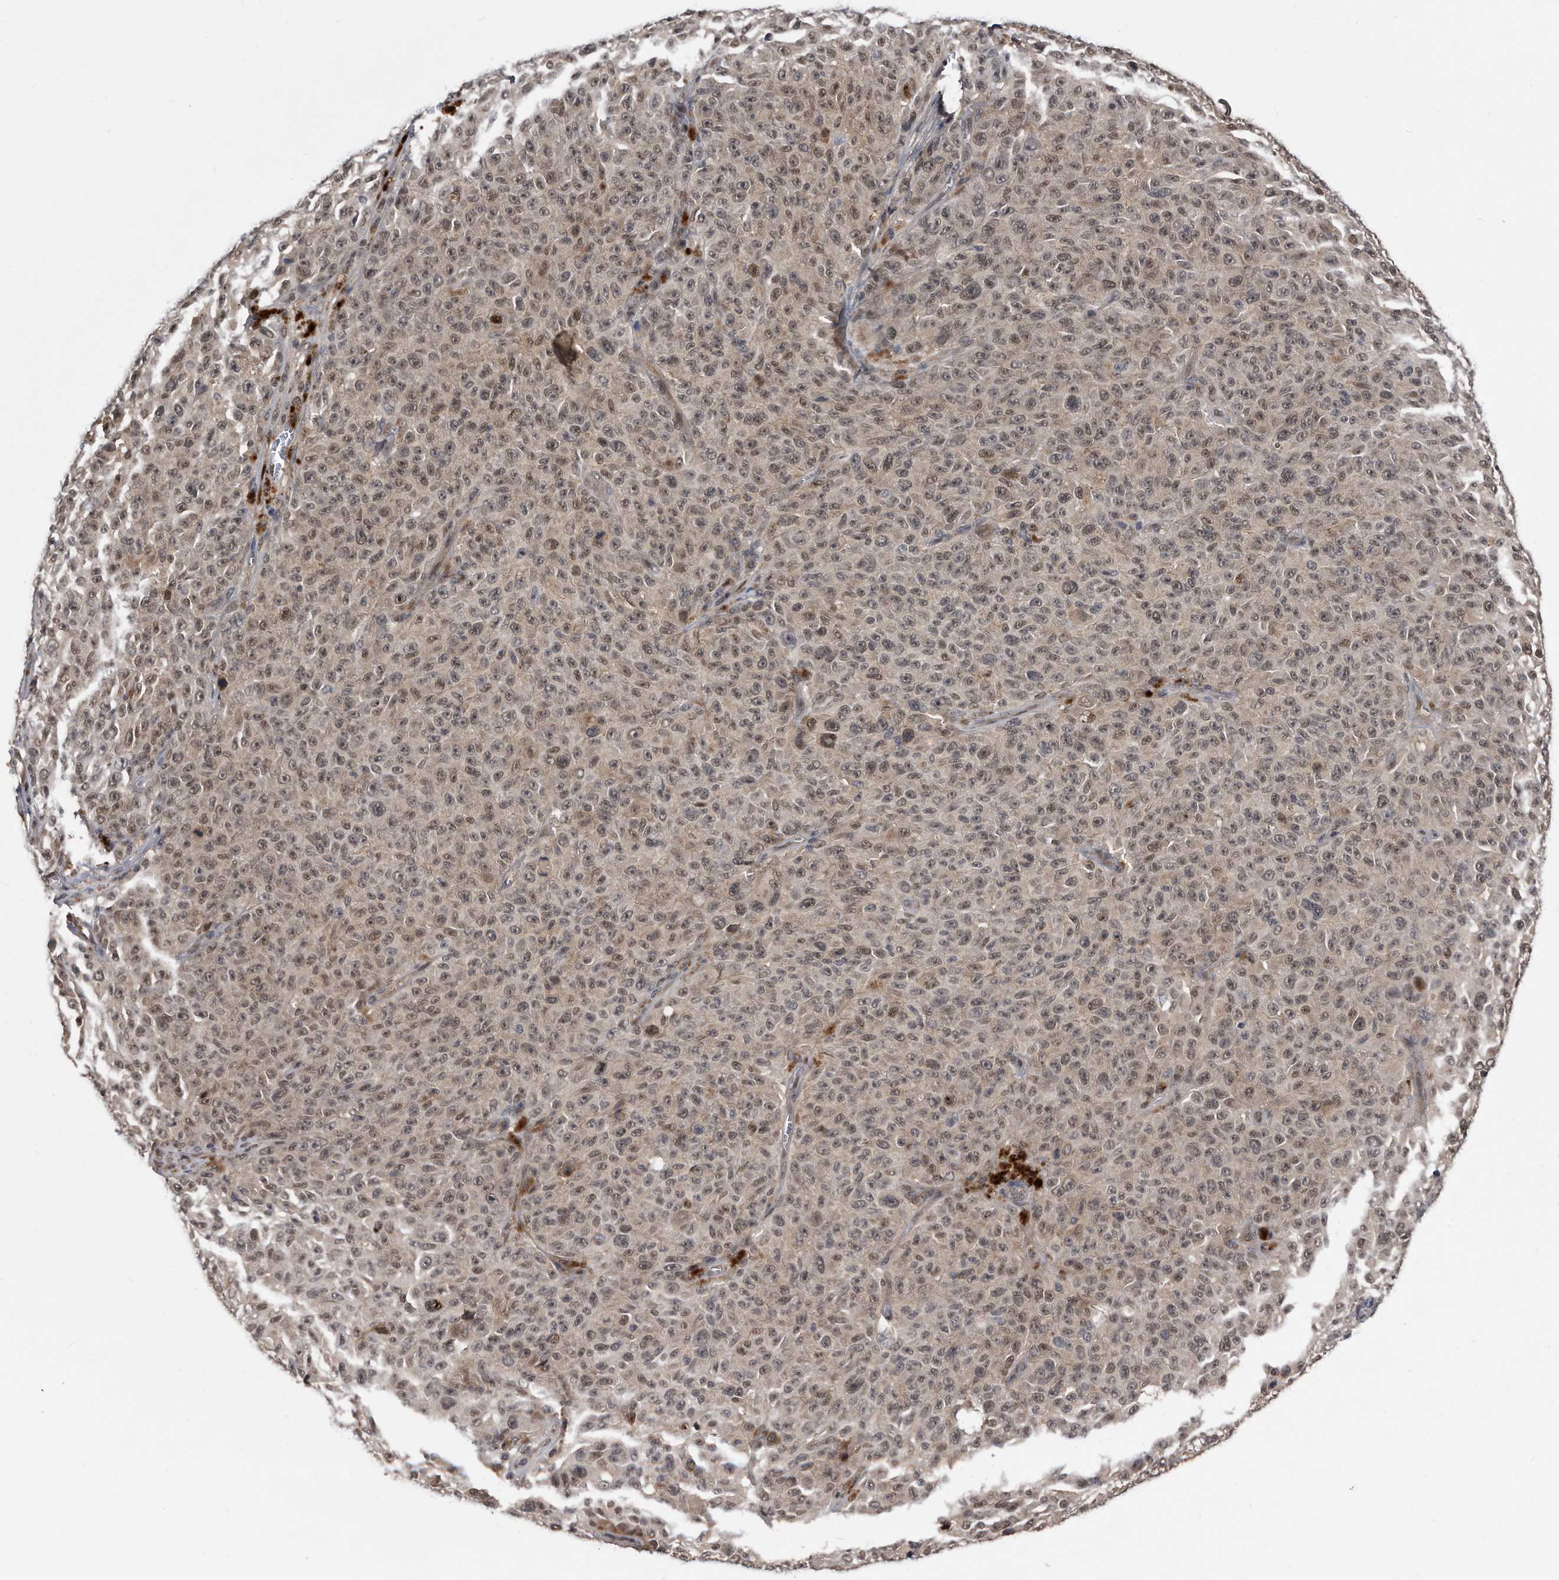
{"staining": {"intensity": "moderate", "quantity": ">75%", "location": "nuclear"}, "tissue": "melanoma", "cell_type": "Tumor cells", "image_type": "cancer", "snomed": [{"axis": "morphology", "description": "Malignant melanoma, NOS"}, {"axis": "topography", "description": "Skin"}], "caption": "Tumor cells show medium levels of moderate nuclear staining in approximately >75% of cells in malignant melanoma. Using DAB (3,3'-diaminobenzidine) (brown) and hematoxylin (blue) stains, captured at high magnification using brightfield microscopy.", "gene": "RAD23B", "patient": {"sex": "female", "age": 82}}